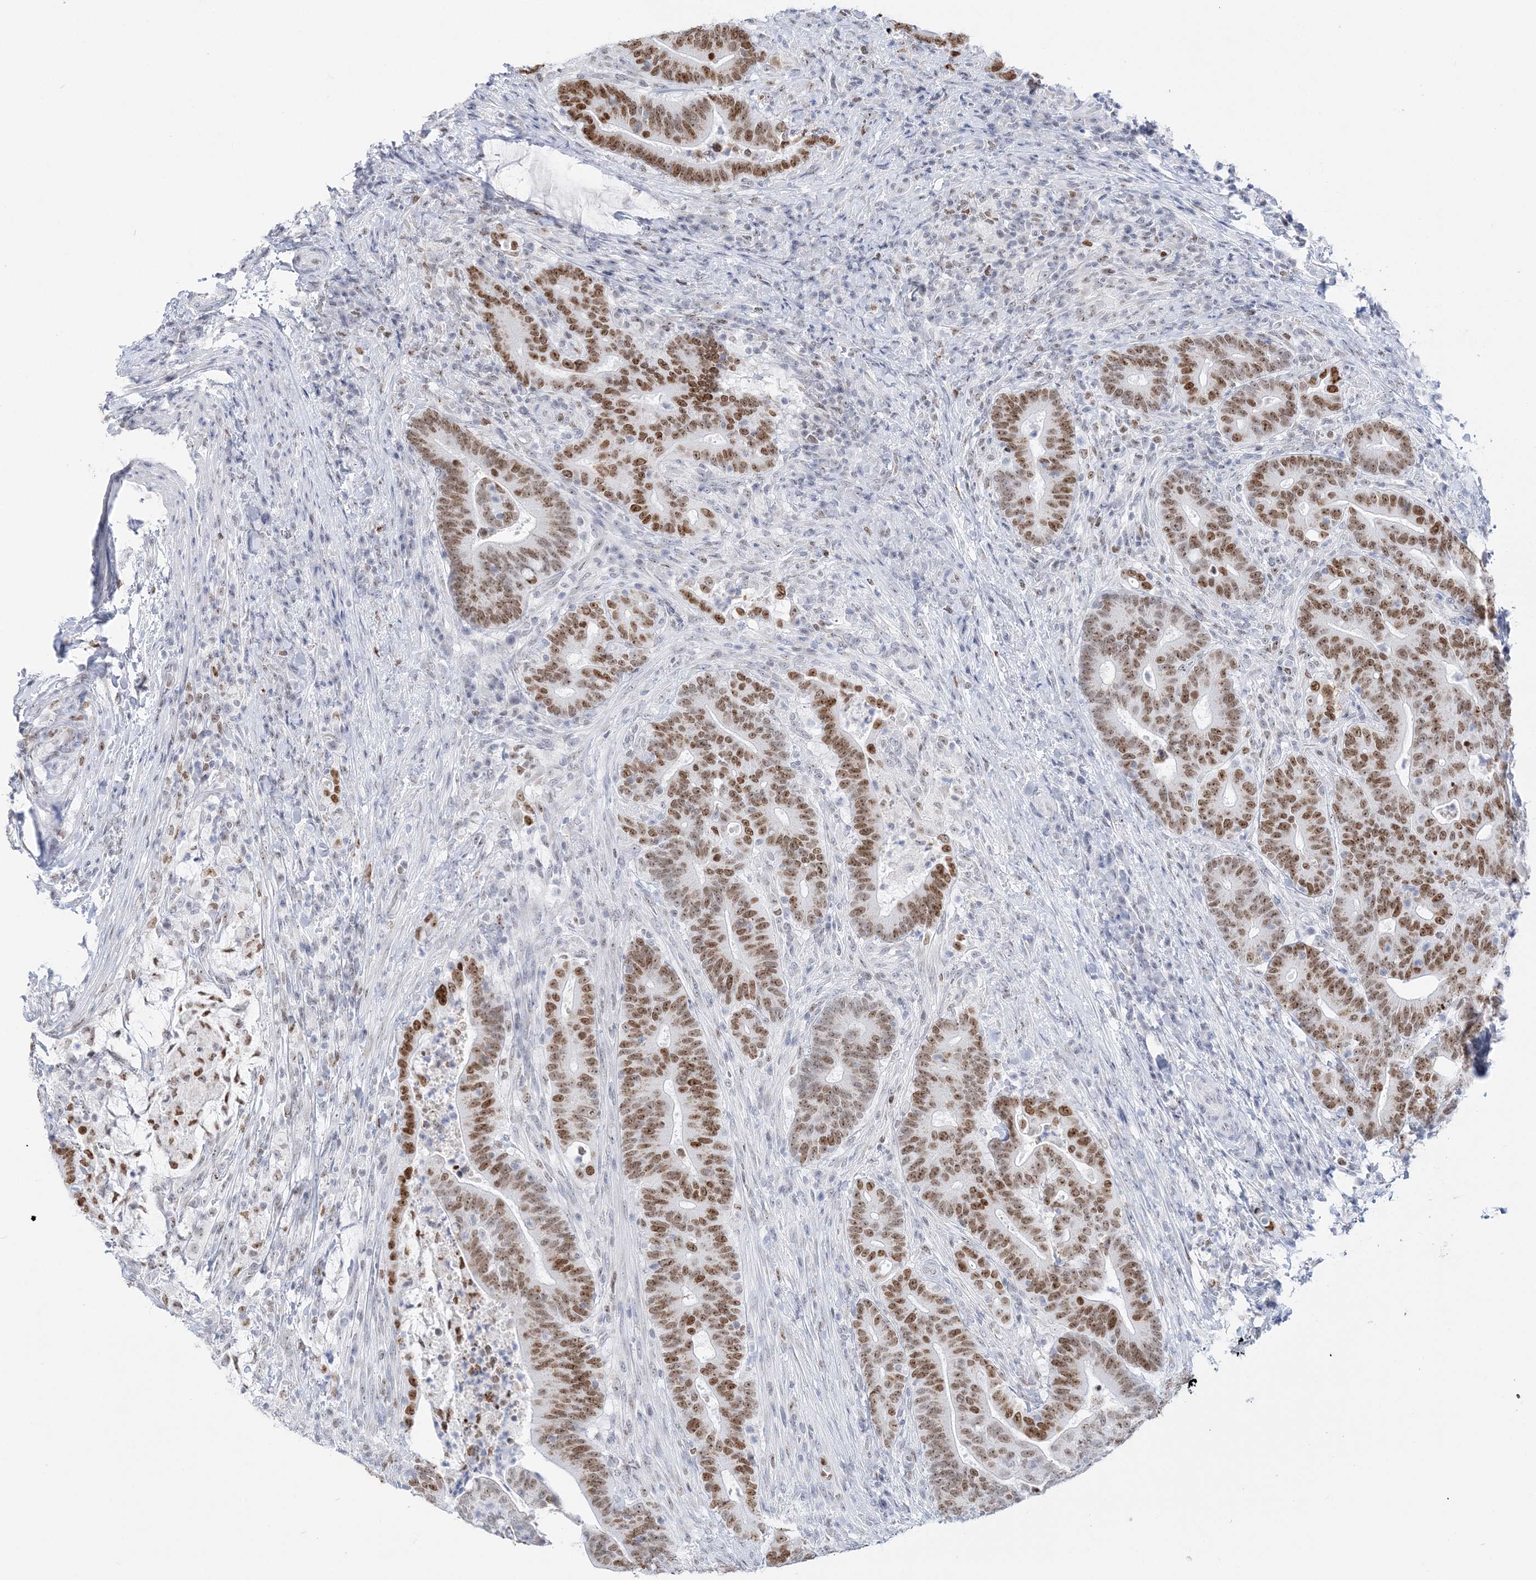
{"staining": {"intensity": "moderate", "quantity": ">75%", "location": "nuclear"}, "tissue": "colorectal cancer", "cell_type": "Tumor cells", "image_type": "cancer", "snomed": [{"axis": "morphology", "description": "Adenocarcinoma, NOS"}, {"axis": "topography", "description": "Colon"}], "caption": "Human adenocarcinoma (colorectal) stained with a protein marker exhibits moderate staining in tumor cells.", "gene": "DDX21", "patient": {"sex": "female", "age": 66}}